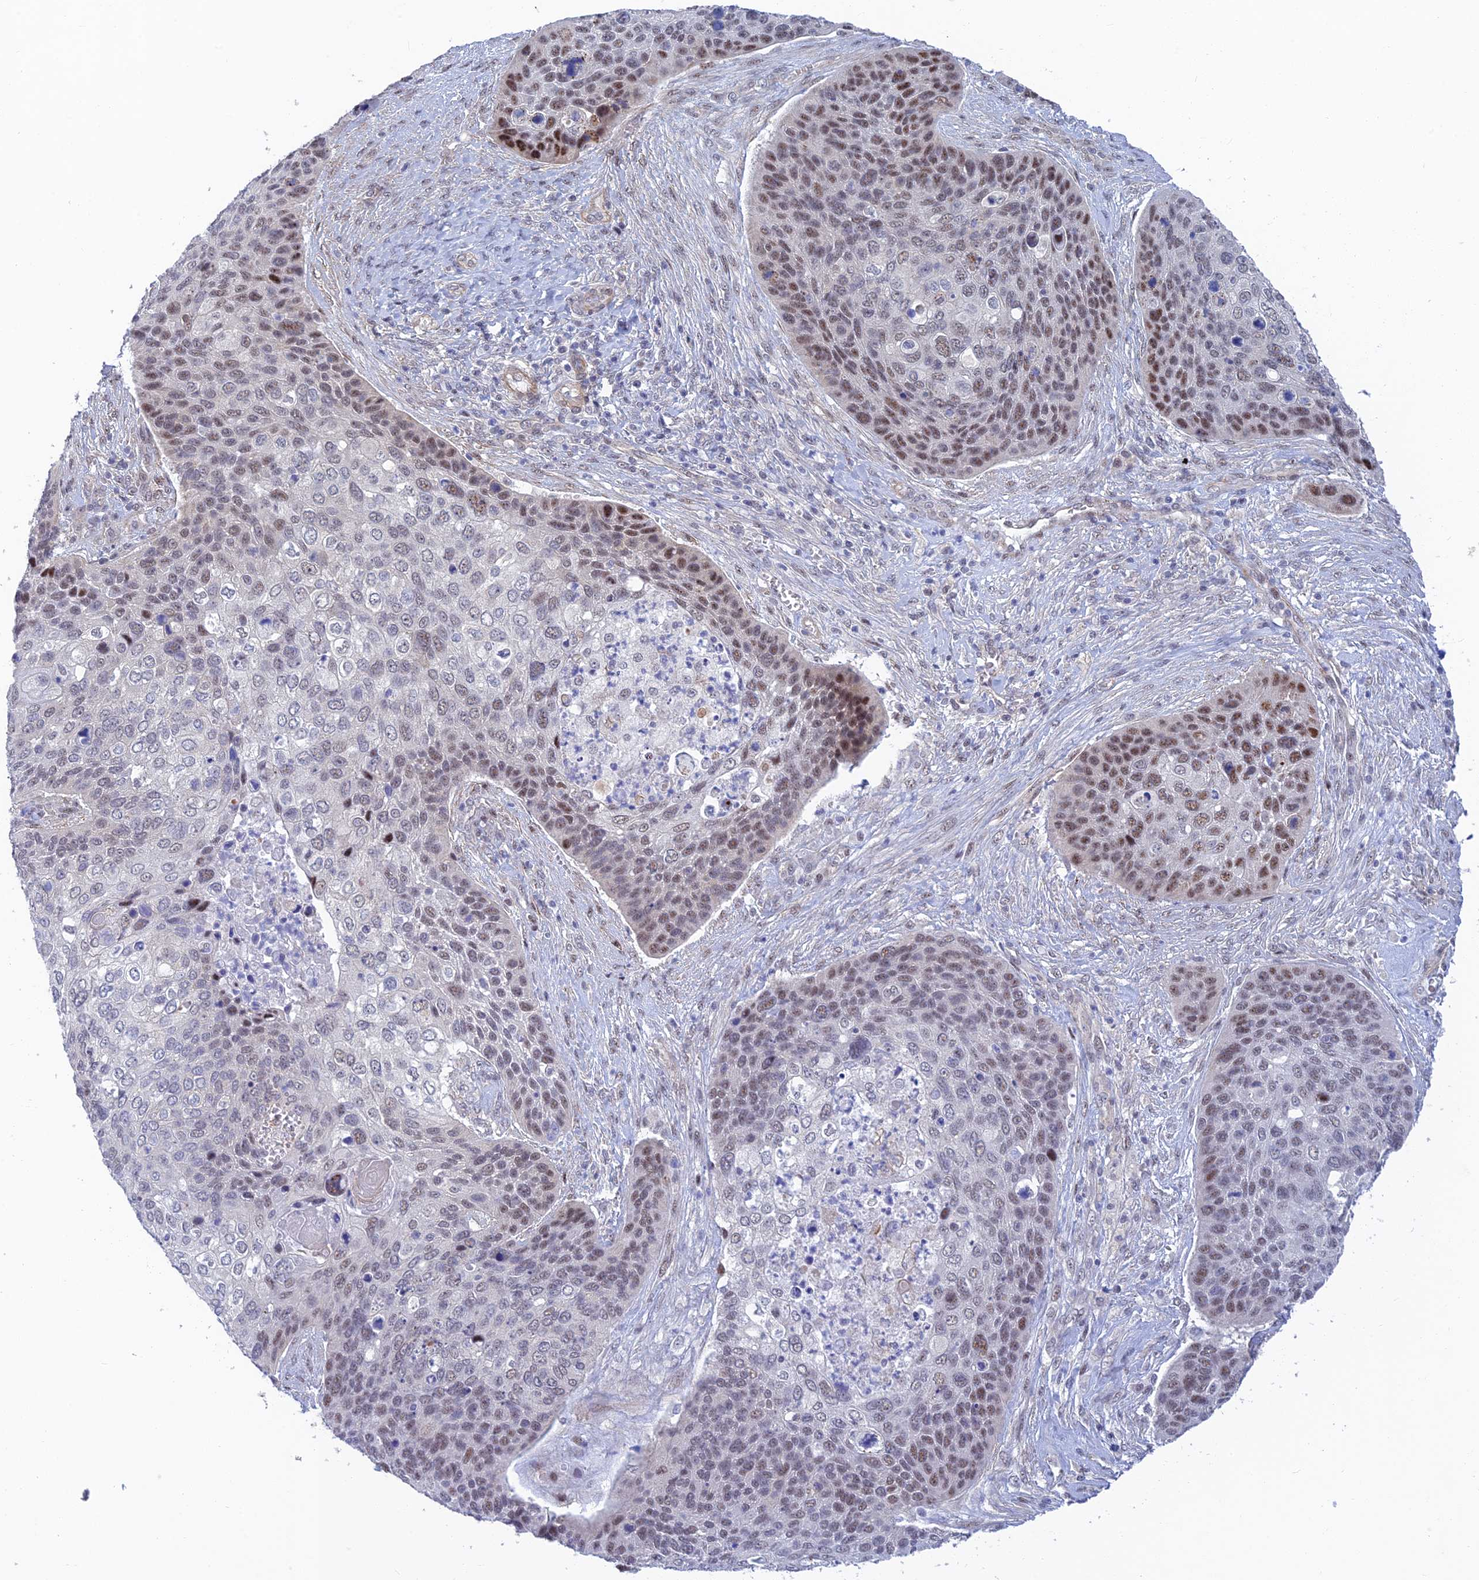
{"staining": {"intensity": "moderate", "quantity": "25%-75%", "location": "nuclear"}, "tissue": "skin cancer", "cell_type": "Tumor cells", "image_type": "cancer", "snomed": [{"axis": "morphology", "description": "Basal cell carcinoma"}, {"axis": "topography", "description": "Skin"}], "caption": "IHC of human basal cell carcinoma (skin) demonstrates medium levels of moderate nuclear expression in about 25%-75% of tumor cells.", "gene": "CFAP92", "patient": {"sex": "female", "age": 74}}